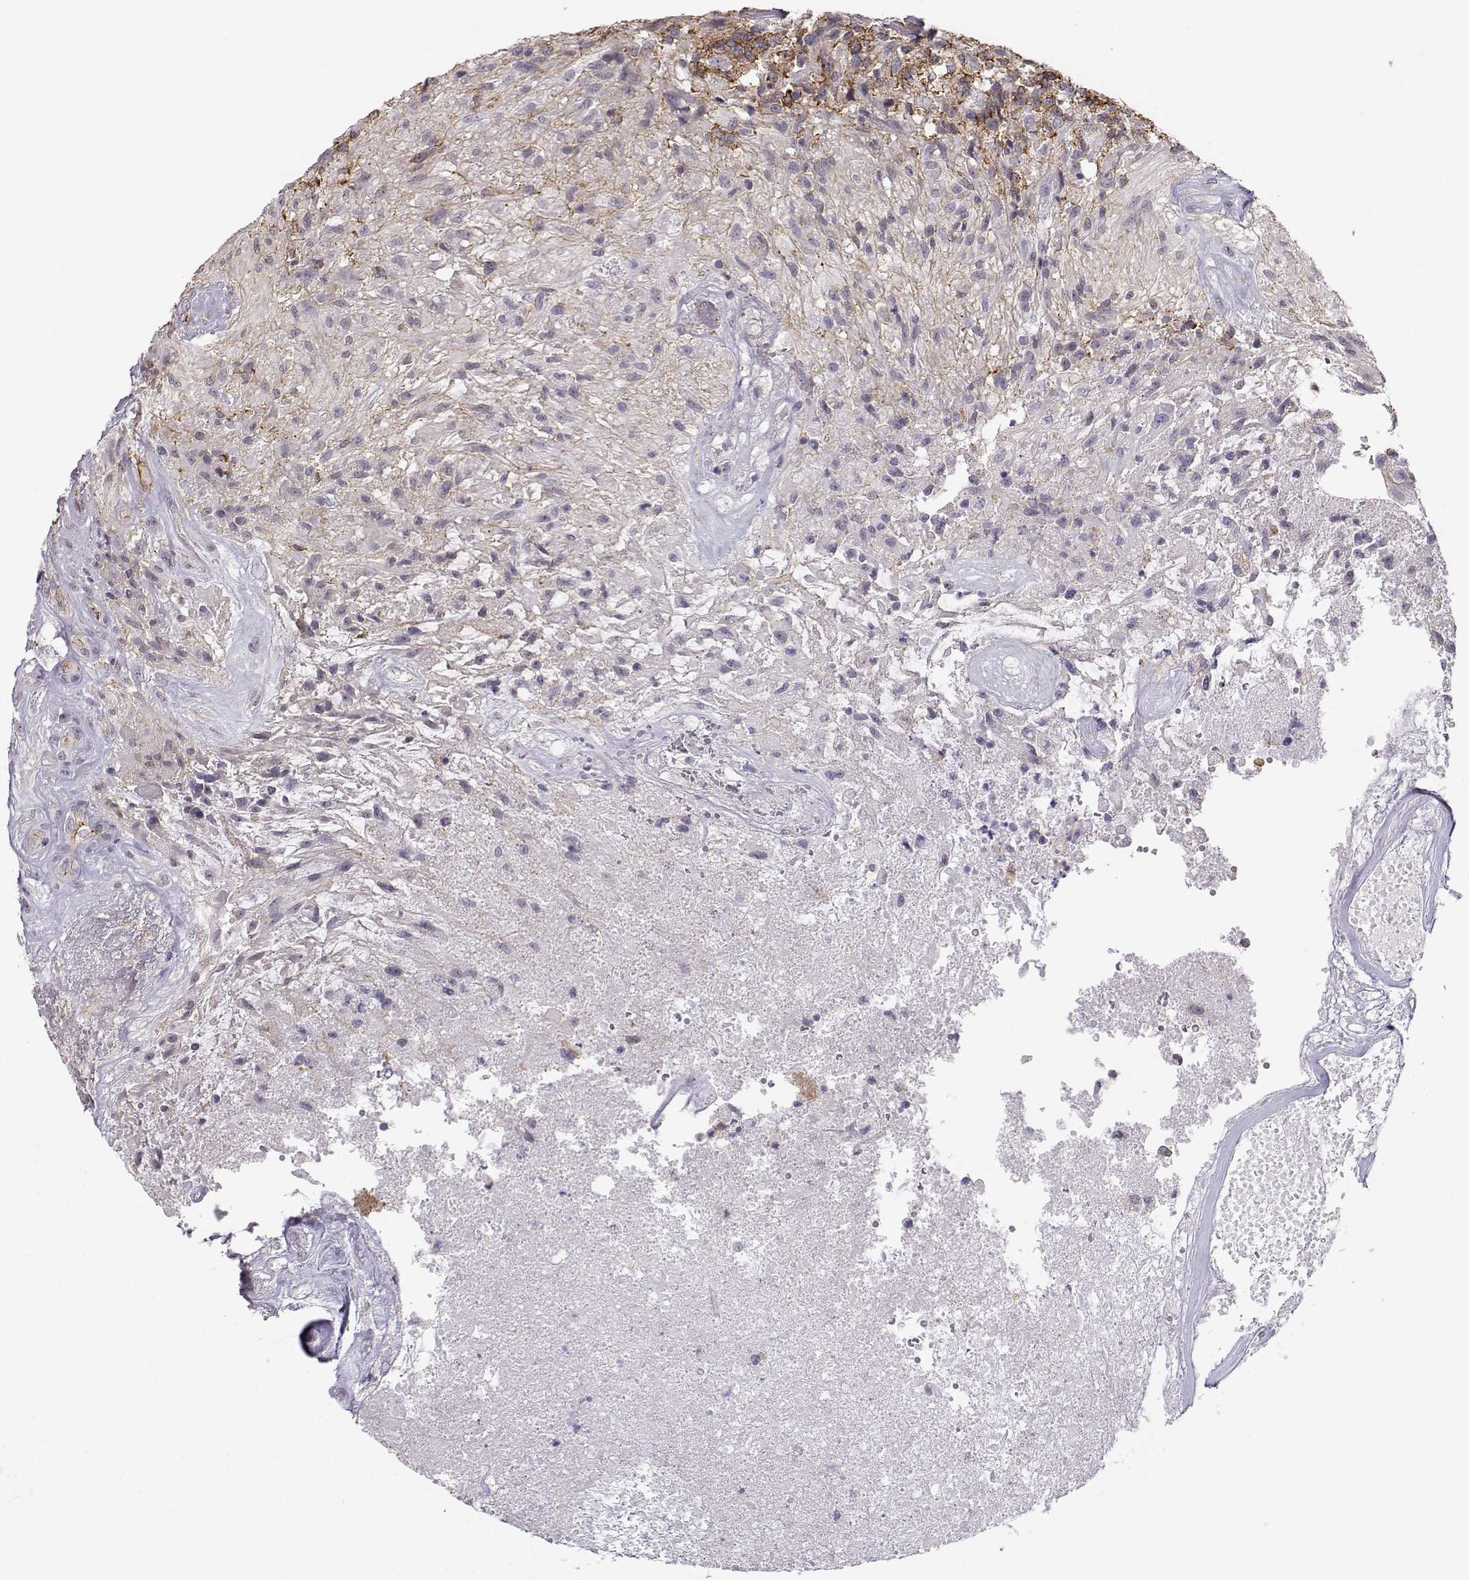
{"staining": {"intensity": "moderate", "quantity": "<25%", "location": "cytoplasmic/membranous"}, "tissue": "glioma", "cell_type": "Tumor cells", "image_type": "cancer", "snomed": [{"axis": "morphology", "description": "Glioma, malignant, High grade"}, {"axis": "topography", "description": "Brain"}], "caption": "Malignant high-grade glioma stained with a brown dye displays moderate cytoplasmic/membranous positive staining in approximately <25% of tumor cells.", "gene": "DAPL1", "patient": {"sex": "male", "age": 56}}